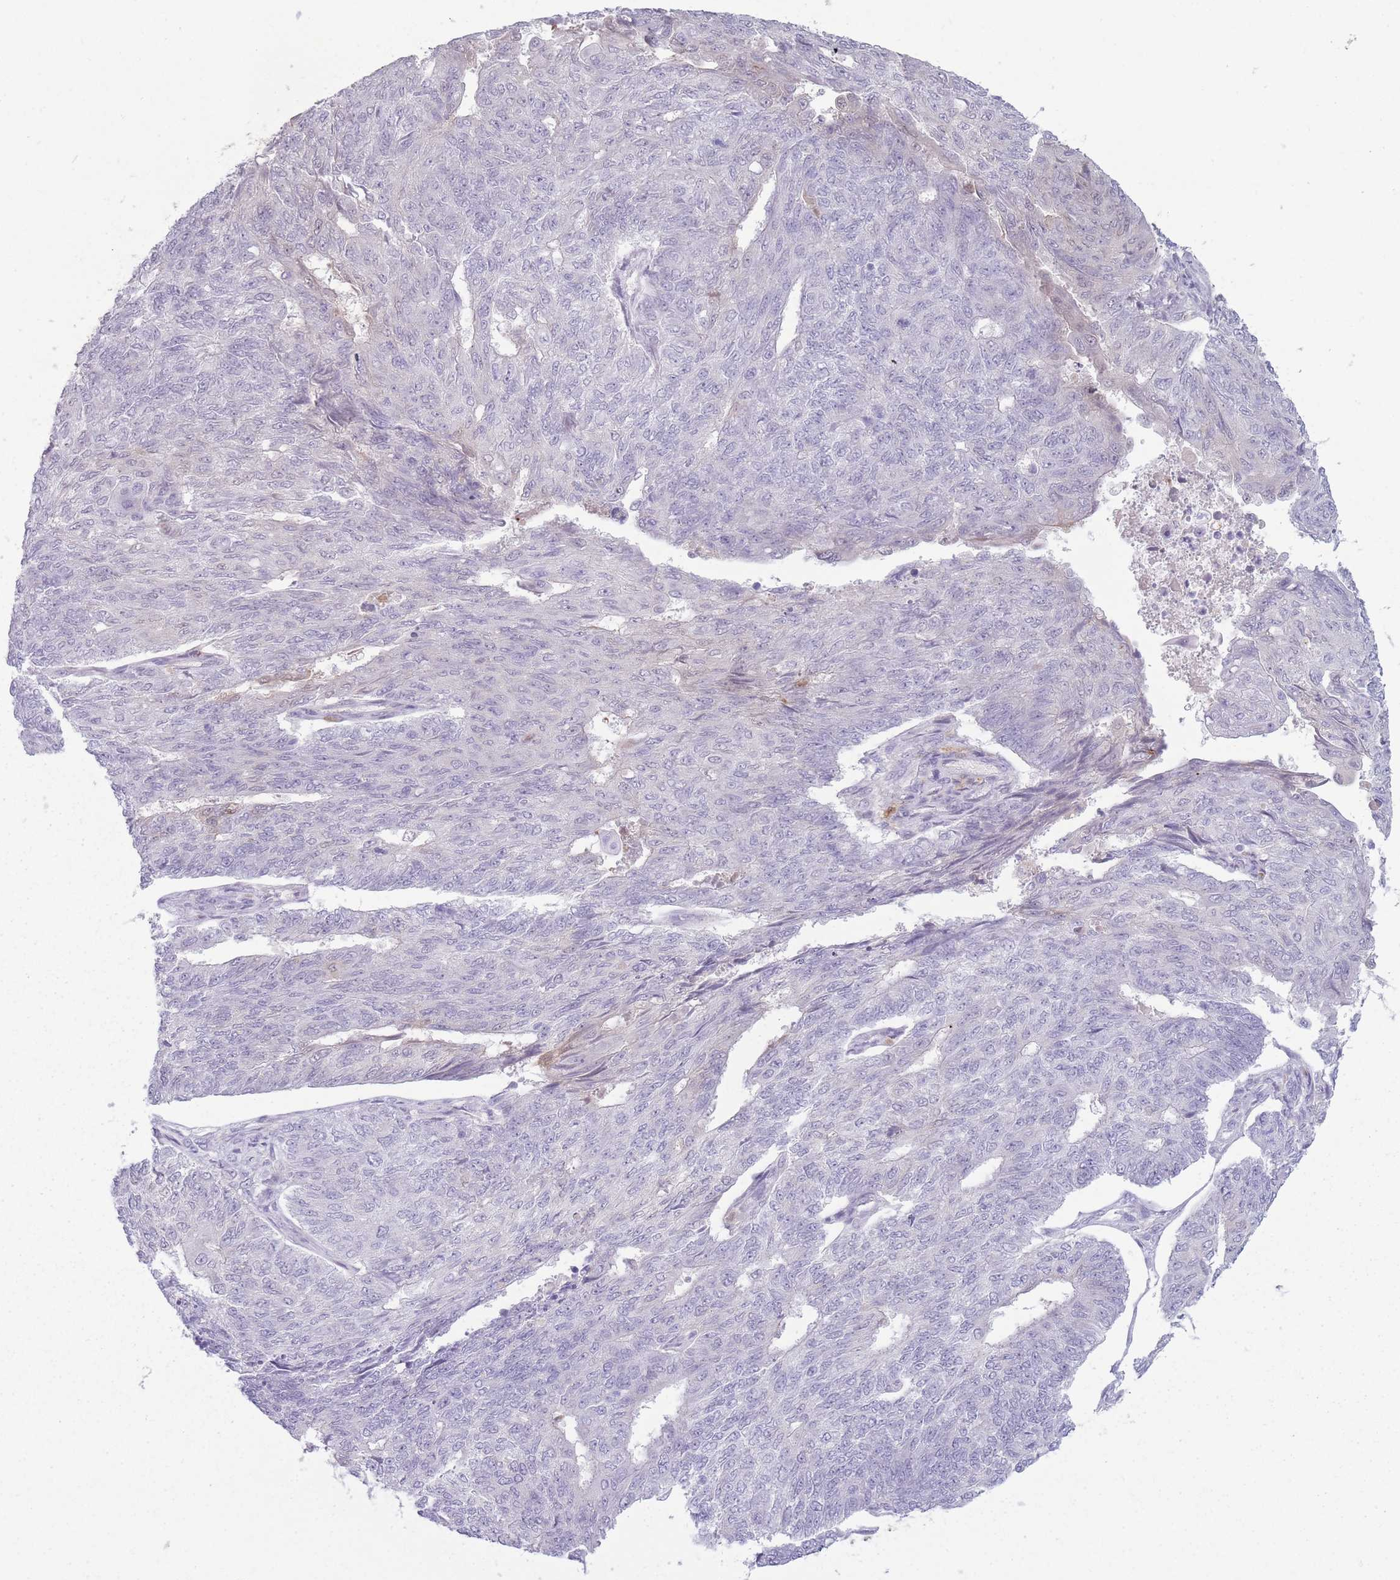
{"staining": {"intensity": "negative", "quantity": "none", "location": "none"}, "tissue": "endometrial cancer", "cell_type": "Tumor cells", "image_type": "cancer", "snomed": [{"axis": "morphology", "description": "Adenocarcinoma, NOS"}, {"axis": "topography", "description": "Endometrium"}], "caption": "IHC image of neoplastic tissue: endometrial cancer stained with DAB (3,3'-diaminobenzidine) demonstrates no significant protein positivity in tumor cells. Nuclei are stained in blue.", "gene": "LGALS9", "patient": {"sex": "female", "age": 32}}